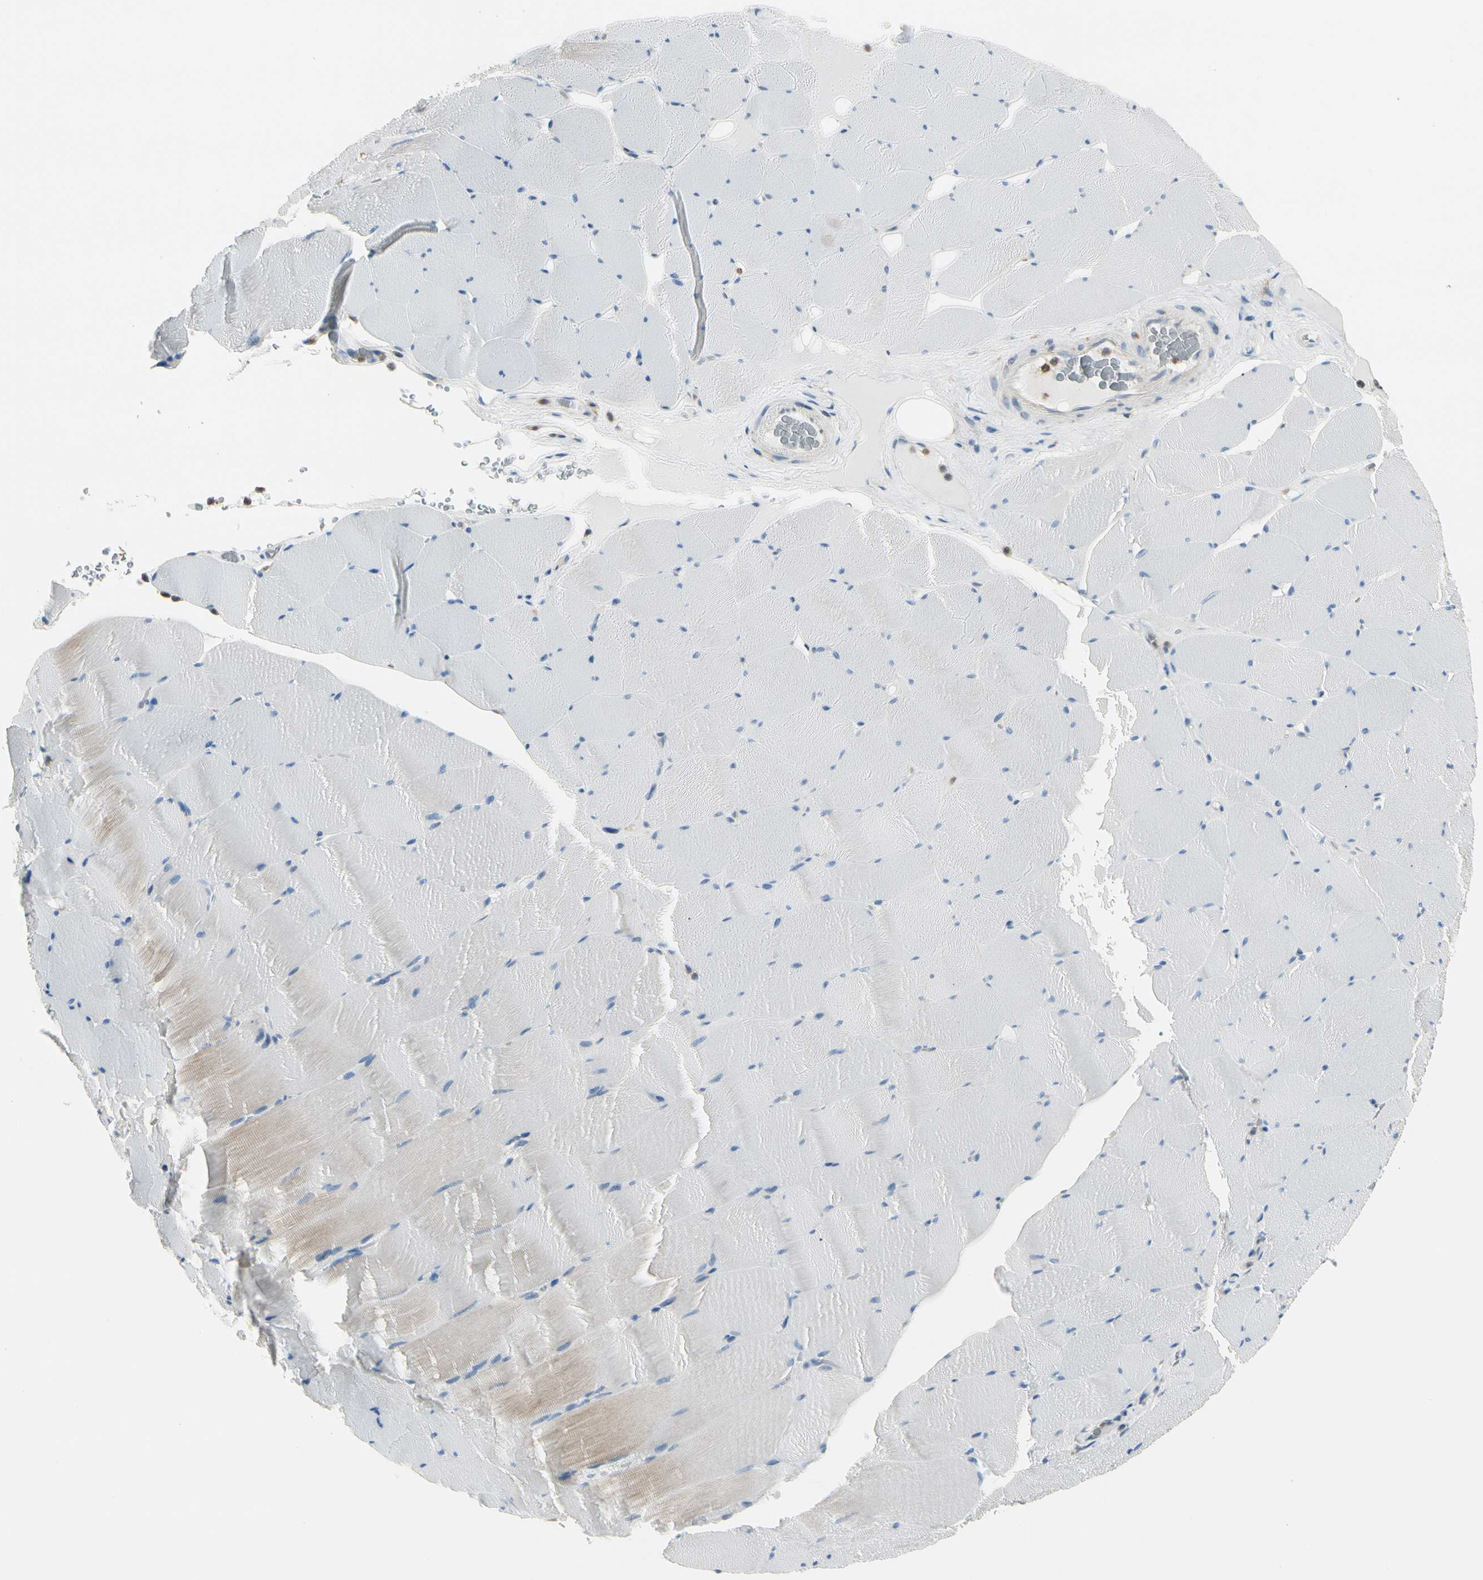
{"staining": {"intensity": "negative", "quantity": "none", "location": "none"}, "tissue": "skeletal muscle", "cell_type": "Myocytes", "image_type": "normal", "snomed": [{"axis": "morphology", "description": "Normal tissue, NOS"}, {"axis": "topography", "description": "Skeletal muscle"}], "caption": "High magnification brightfield microscopy of unremarkable skeletal muscle stained with DAB (3,3'-diaminobenzidine) (brown) and counterstained with hematoxylin (blue): myocytes show no significant staining. (Stains: DAB (3,3'-diaminobenzidine) immunohistochemistry (IHC) with hematoxylin counter stain, Microscopy: brightfield microscopy at high magnification).", "gene": "CAPZA2", "patient": {"sex": "male", "age": 62}}